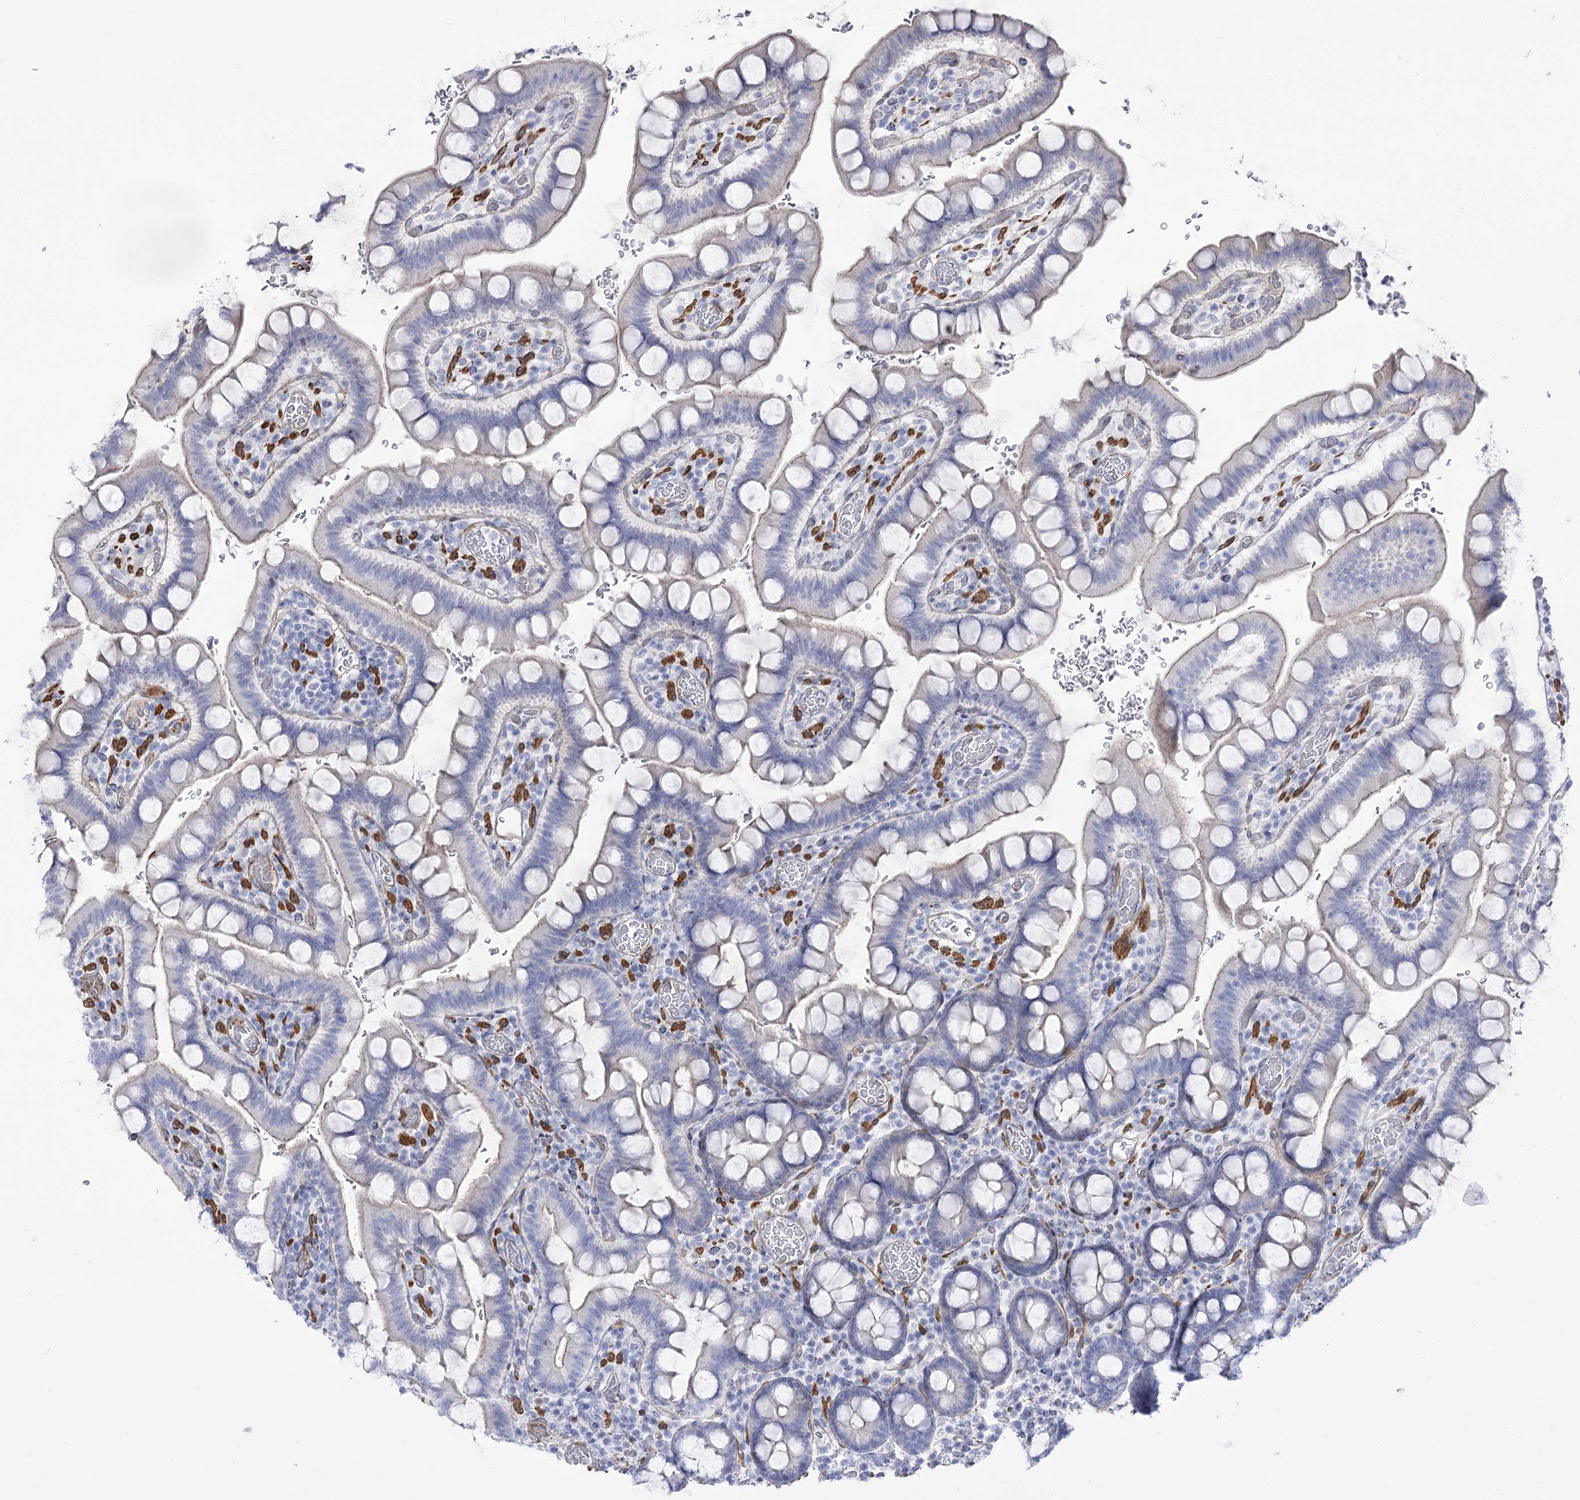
{"staining": {"intensity": "negative", "quantity": "none", "location": "none"}, "tissue": "small intestine", "cell_type": "Glandular cells", "image_type": "normal", "snomed": [{"axis": "morphology", "description": "Normal tissue, NOS"}, {"axis": "topography", "description": "Stomach, upper"}, {"axis": "topography", "description": "Stomach, lower"}, {"axis": "topography", "description": "Small intestine"}], "caption": "Glandular cells show no significant protein staining in normal small intestine. The staining is performed using DAB brown chromogen with nuclei counter-stained in using hematoxylin.", "gene": "ANKRD23", "patient": {"sex": "male", "age": 68}}